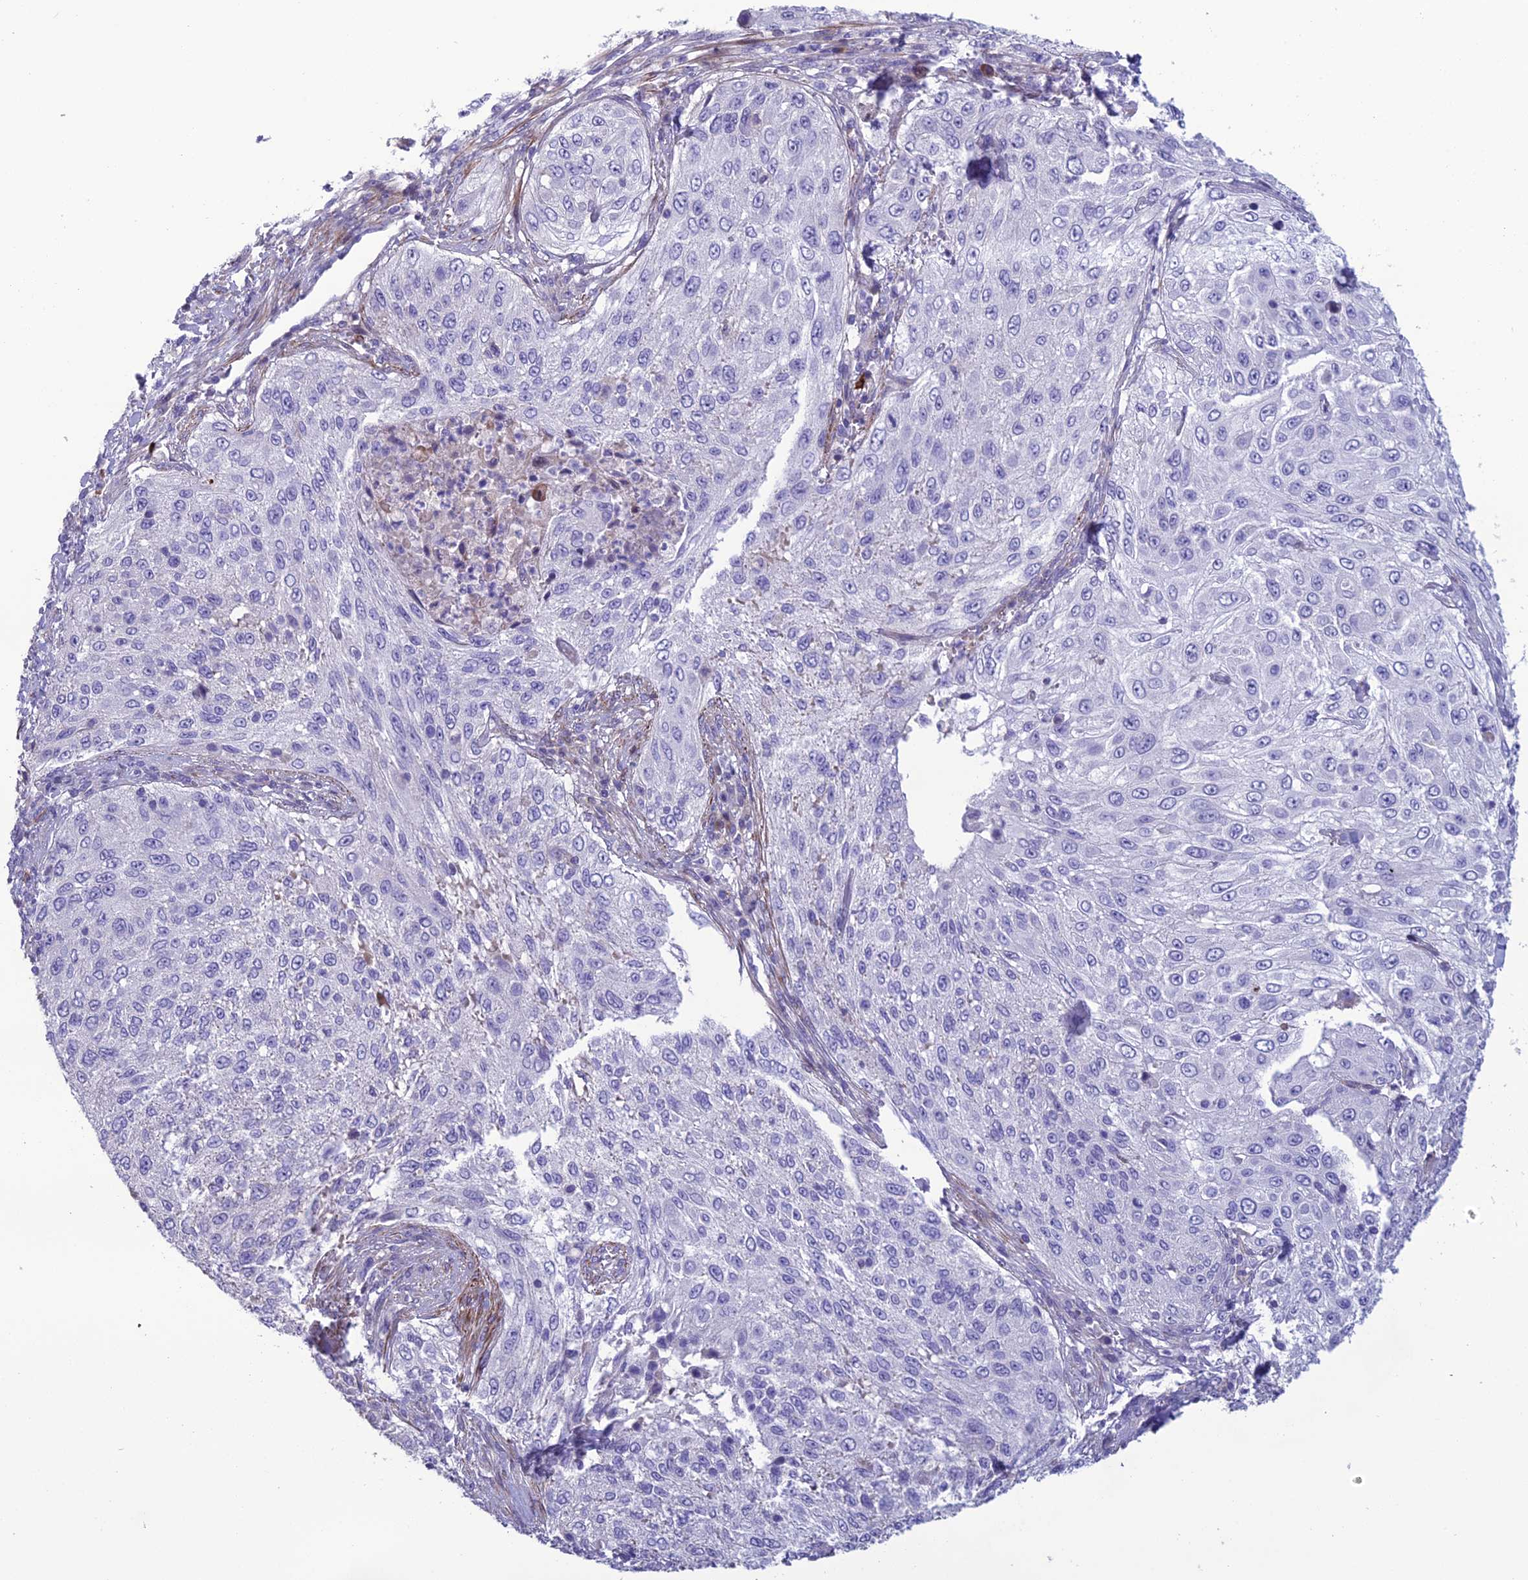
{"staining": {"intensity": "negative", "quantity": "none", "location": "none"}, "tissue": "cervical cancer", "cell_type": "Tumor cells", "image_type": "cancer", "snomed": [{"axis": "morphology", "description": "Squamous cell carcinoma, NOS"}, {"axis": "topography", "description": "Cervix"}], "caption": "The immunohistochemistry (IHC) image has no significant staining in tumor cells of squamous cell carcinoma (cervical) tissue.", "gene": "OR56B1", "patient": {"sex": "female", "age": 42}}